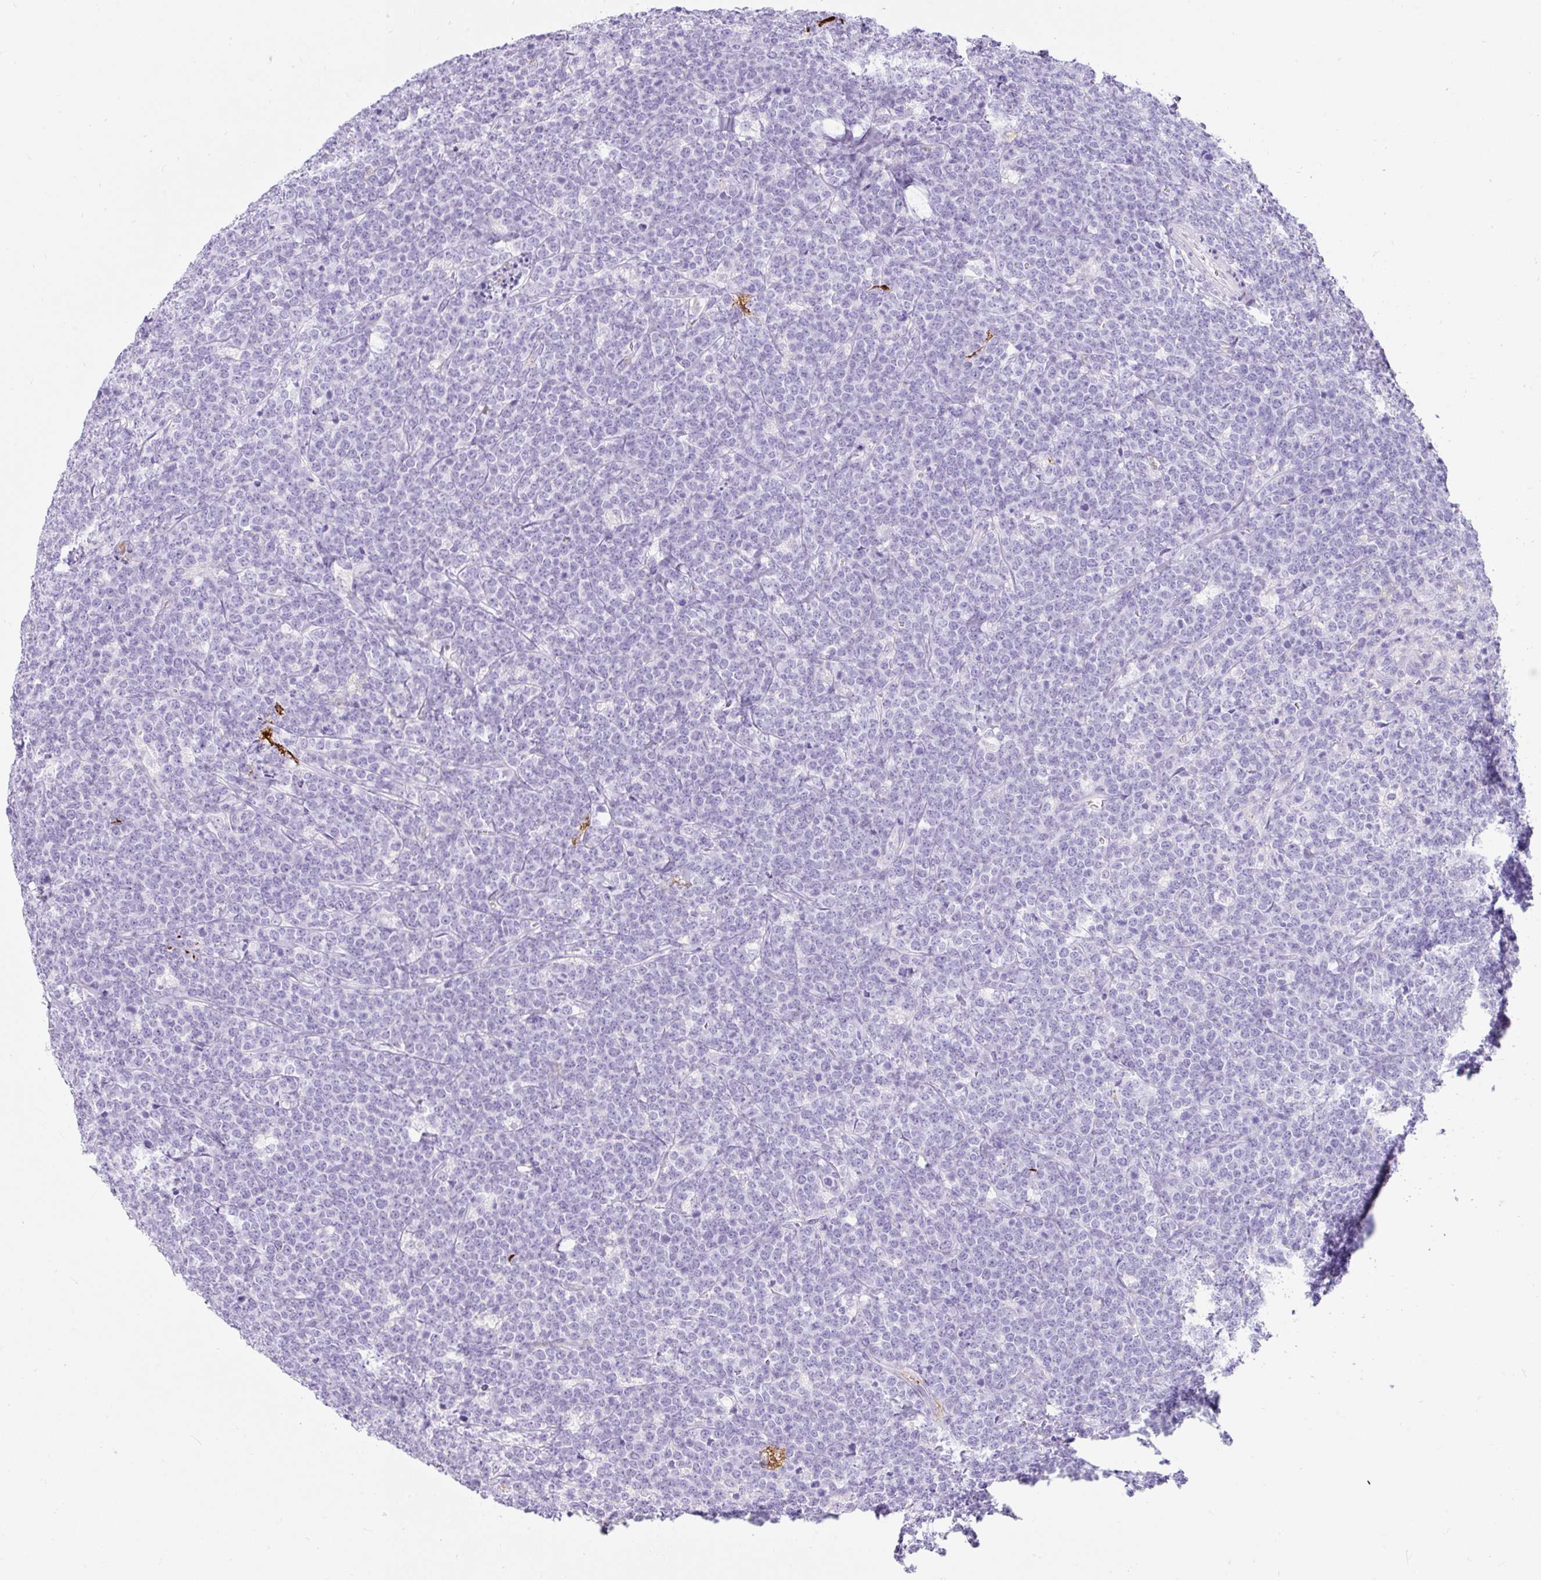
{"staining": {"intensity": "negative", "quantity": "none", "location": "none"}, "tissue": "lymphoma", "cell_type": "Tumor cells", "image_type": "cancer", "snomed": [{"axis": "morphology", "description": "Malignant lymphoma, non-Hodgkin's type, High grade"}, {"axis": "topography", "description": "Small intestine"}, {"axis": "topography", "description": "Colon"}], "caption": "IHC image of lymphoma stained for a protein (brown), which exhibits no expression in tumor cells.", "gene": "APOC4-APOC2", "patient": {"sex": "male", "age": 8}}